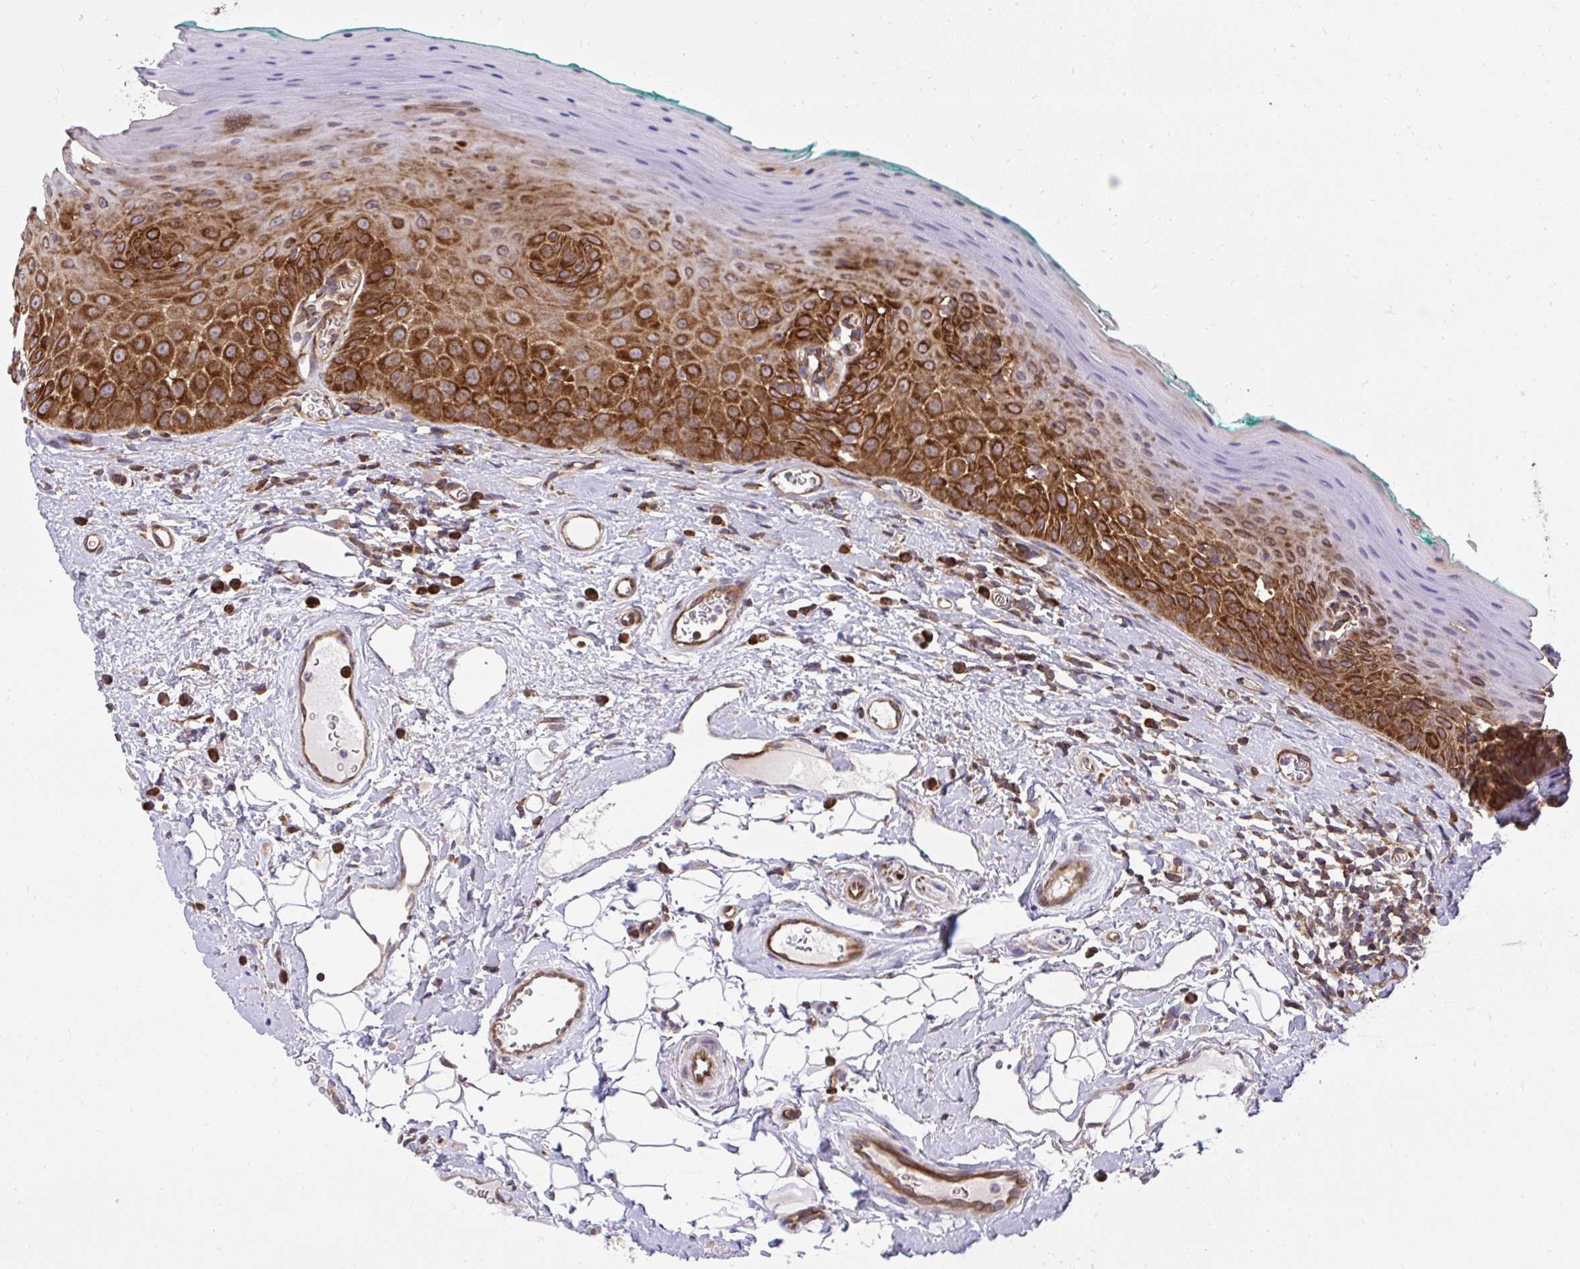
{"staining": {"intensity": "strong", "quantity": ">75%", "location": "cytoplasmic/membranous"}, "tissue": "oral mucosa", "cell_type": "Squamous epithelial cells", "image_type": "normal", "snomed": [{"axis": "morphology", "description": "Normal tissue, NOS"}, {"axis": "topography", "description": "Oral tissue"}, {"axis": "topography", "description": "Tounge, NOS"}], "caption": "Oral mucosa stained for a protein (brown) displays strong cytoplasmic/membranous positive staining in about >75% of squamous epithelial cells.", "gene": "NMNAT3", "patient": {"sex": "male", "age": 83}}